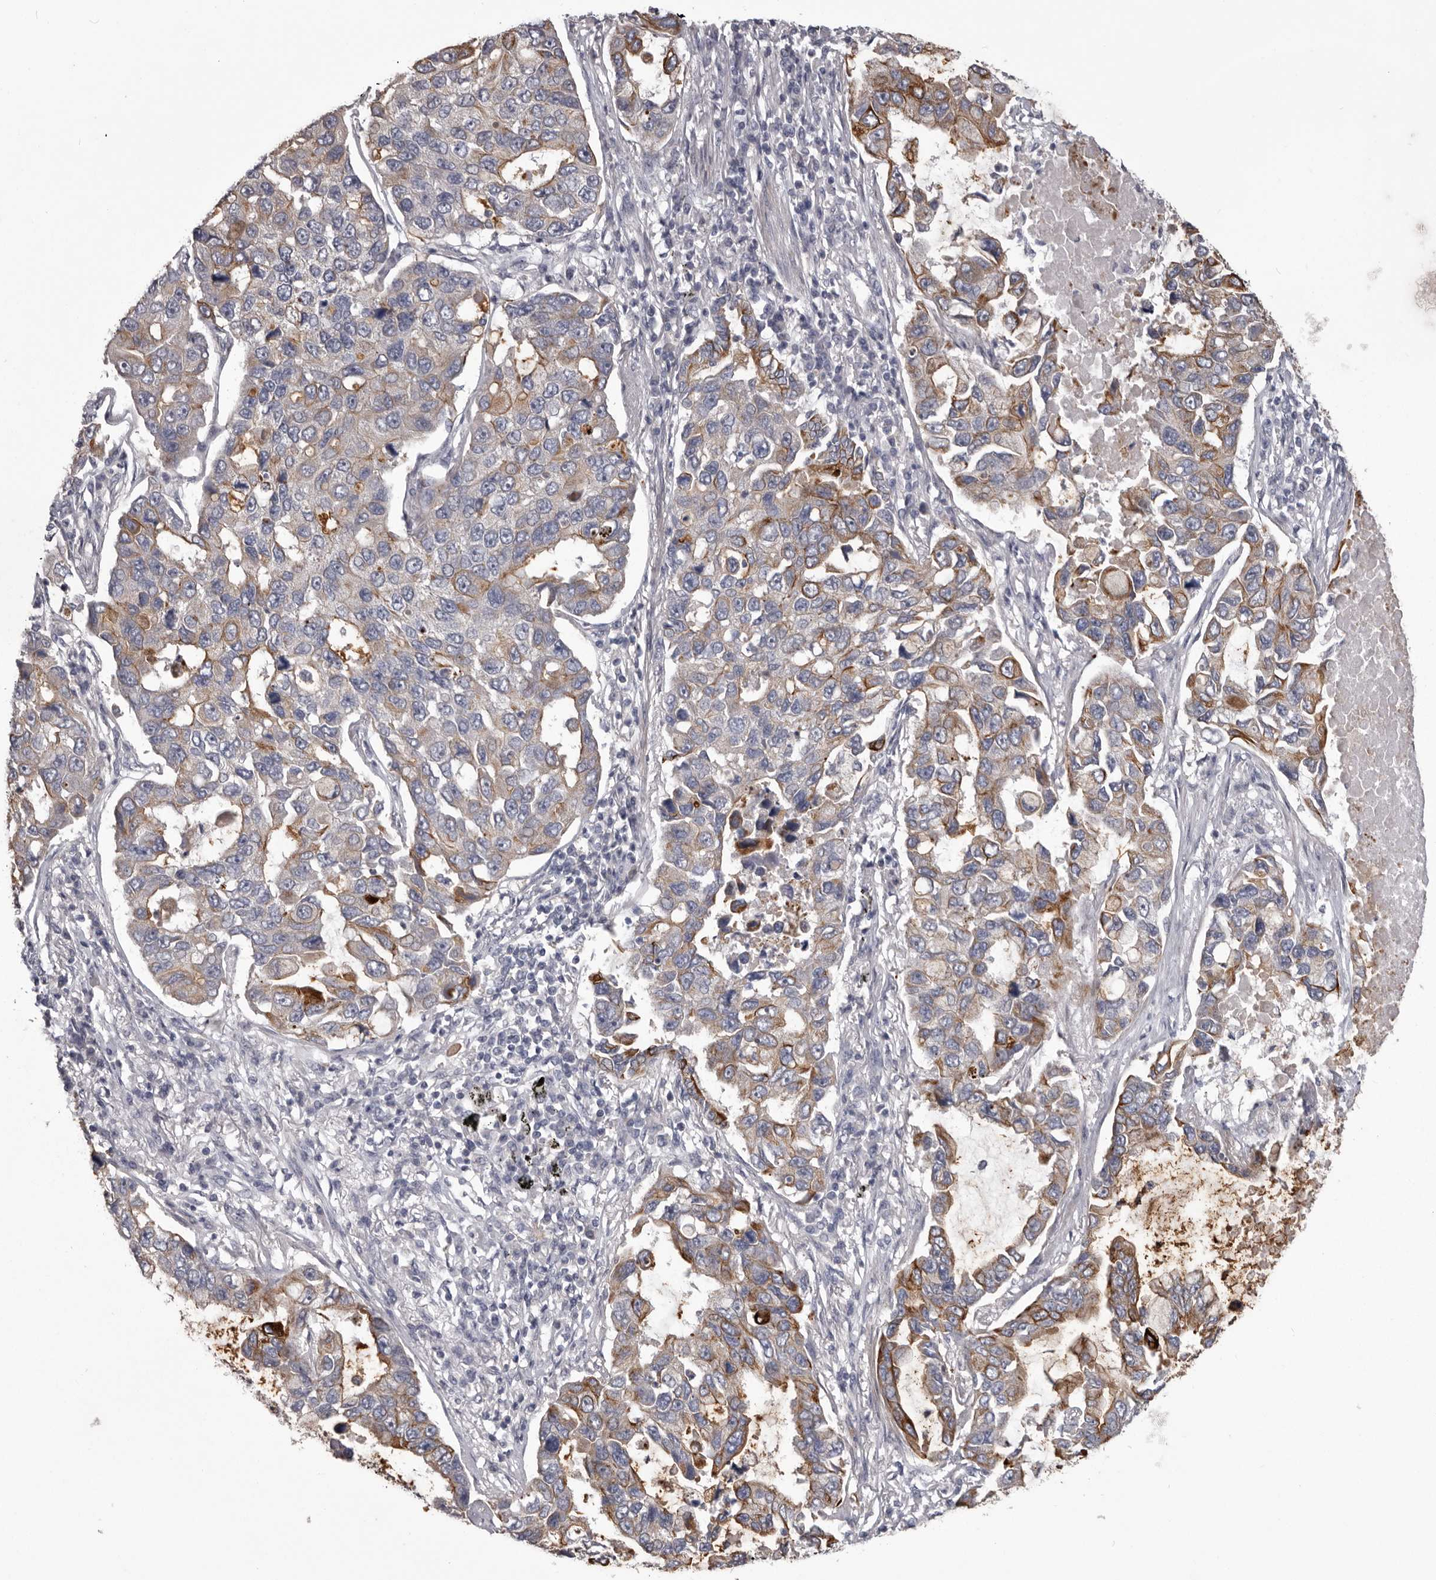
{"staining": {"intensity": "strong", "quantity": "25%-75%", "location": "cytoplasmic/membranous"}, "tissue": "lung cancer", "cell_type": "Tumor cells", "image_type": "cancer", "snomed": [{"axis": "morphology", "description": "Adenocarcinoma, NOS"}, {"axis": "topography", "description": "Lung"}], "caption": "An IHC histopathology image of tumor tissue is shown. Protein staining in brown highlights strong cytoplasmic/membranous positivity in lung cancer (adenocarcinoma) within tumor cells.", "gene": "LPAR6", "patient": {"sex": "male", "age": 64}}